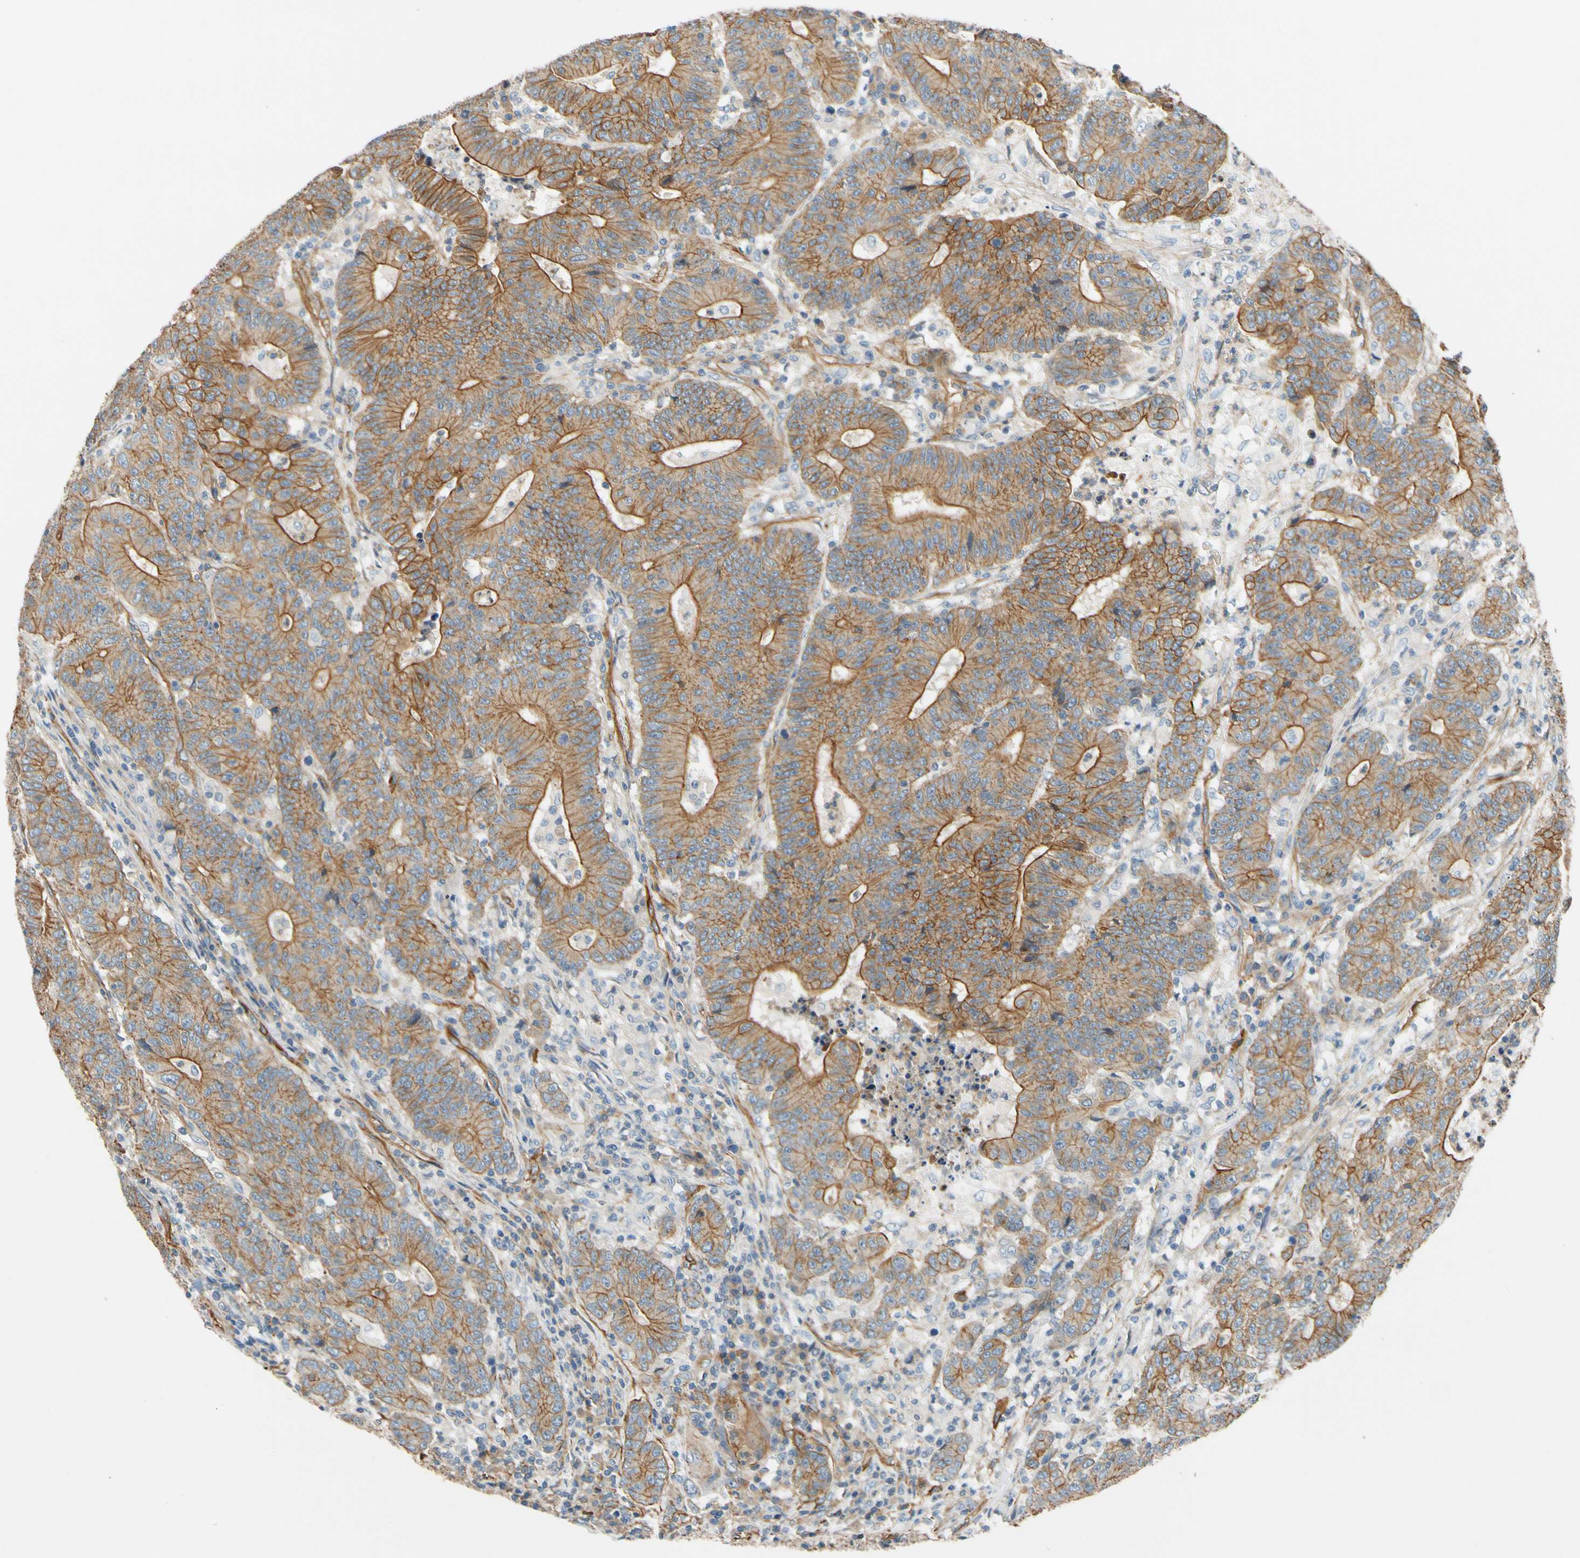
{"staining": {"intensity": "moderate", "quantity": ">75%", "location": "cytoplasmic/membranous"}, "tissue": "colorectal cancer", "cell_type": "Tumor cells", "image_type": "cancer", "snomed": [{"axis": "morphology", "description": "Normal tissue, NOS"}, {"axis": "morphology", "description": "Adenocarcinoma, NOS"}, {"axis": "topography", "description": "Colon"}], "caption": "Immunohistochemistry (IHC) (DAB (3,3'-diaminobenzidine)) staining of human adenocarcinoma (colorectal) exhibits moderate cytoplasmic/membranous protein staining in about >75% of tumor cells. (brown staining indicates protein expression, while blue staining denotes nuclei).", "gene": "SPTAN1", "patient": {"sex": "female", "age": 75}}